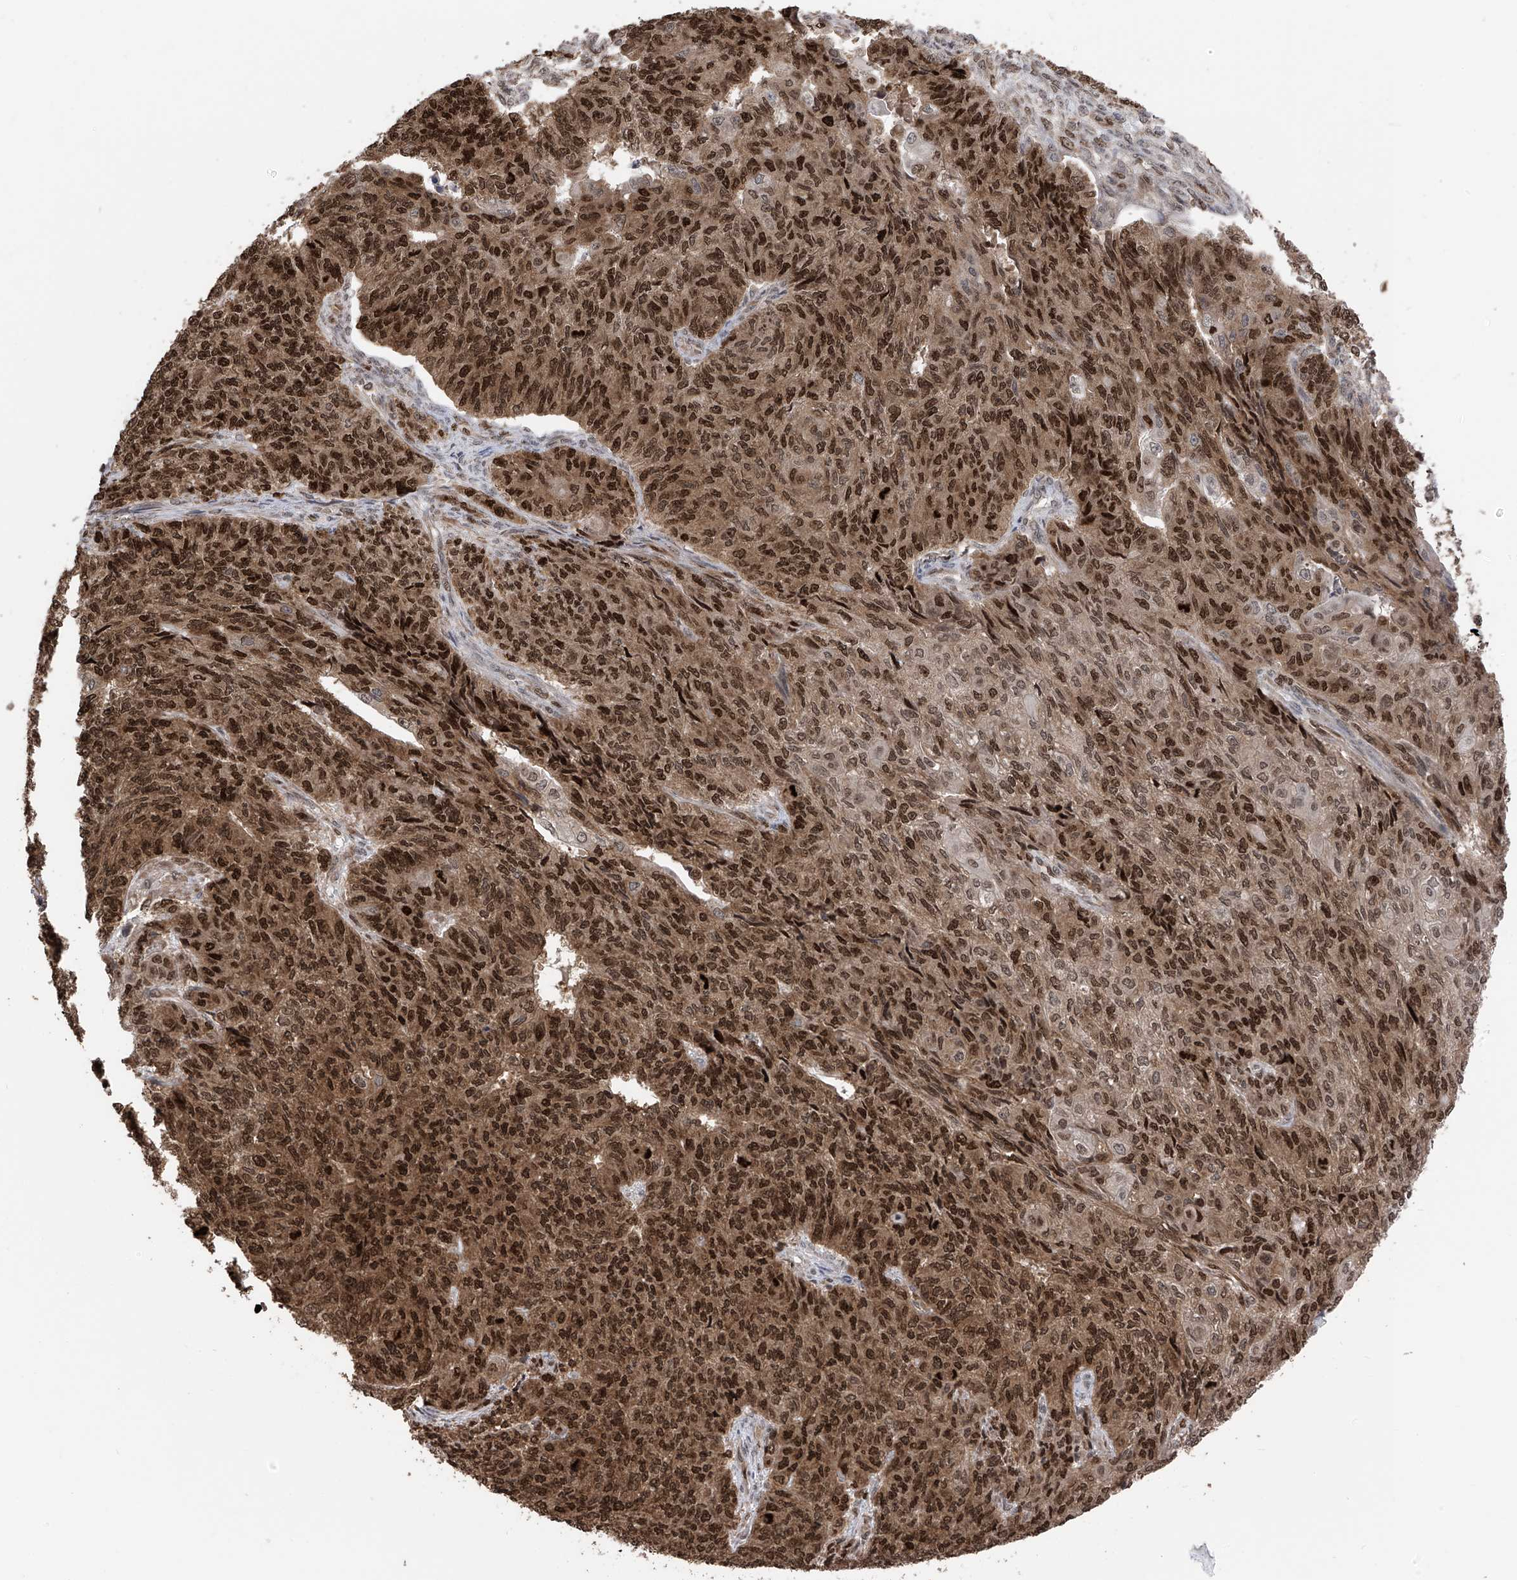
{"staining": {"intensity": "strong", "quantity": ">75%", "location": "cytoplasmic/membranous,nuclear"}, "tissue": "endometrial cancer", "cell_type": "Tumor cells", "image_type": "cancer", "snomed": [{"axis": "morphology", "description": "Adenocarcinoma, NOS"}, {"axis": "topography", "description": "Endometrium"}], "caption": "This is an image of immunohistochemistry (IHC) staining of endometrial cancer (adenocarcinoma), which shows strong staining in the cytoplasmic/membranous and nuclear of tumor cells.", "gene": "DNAJC9", "patient": {"sex": "female", "age": 32}}